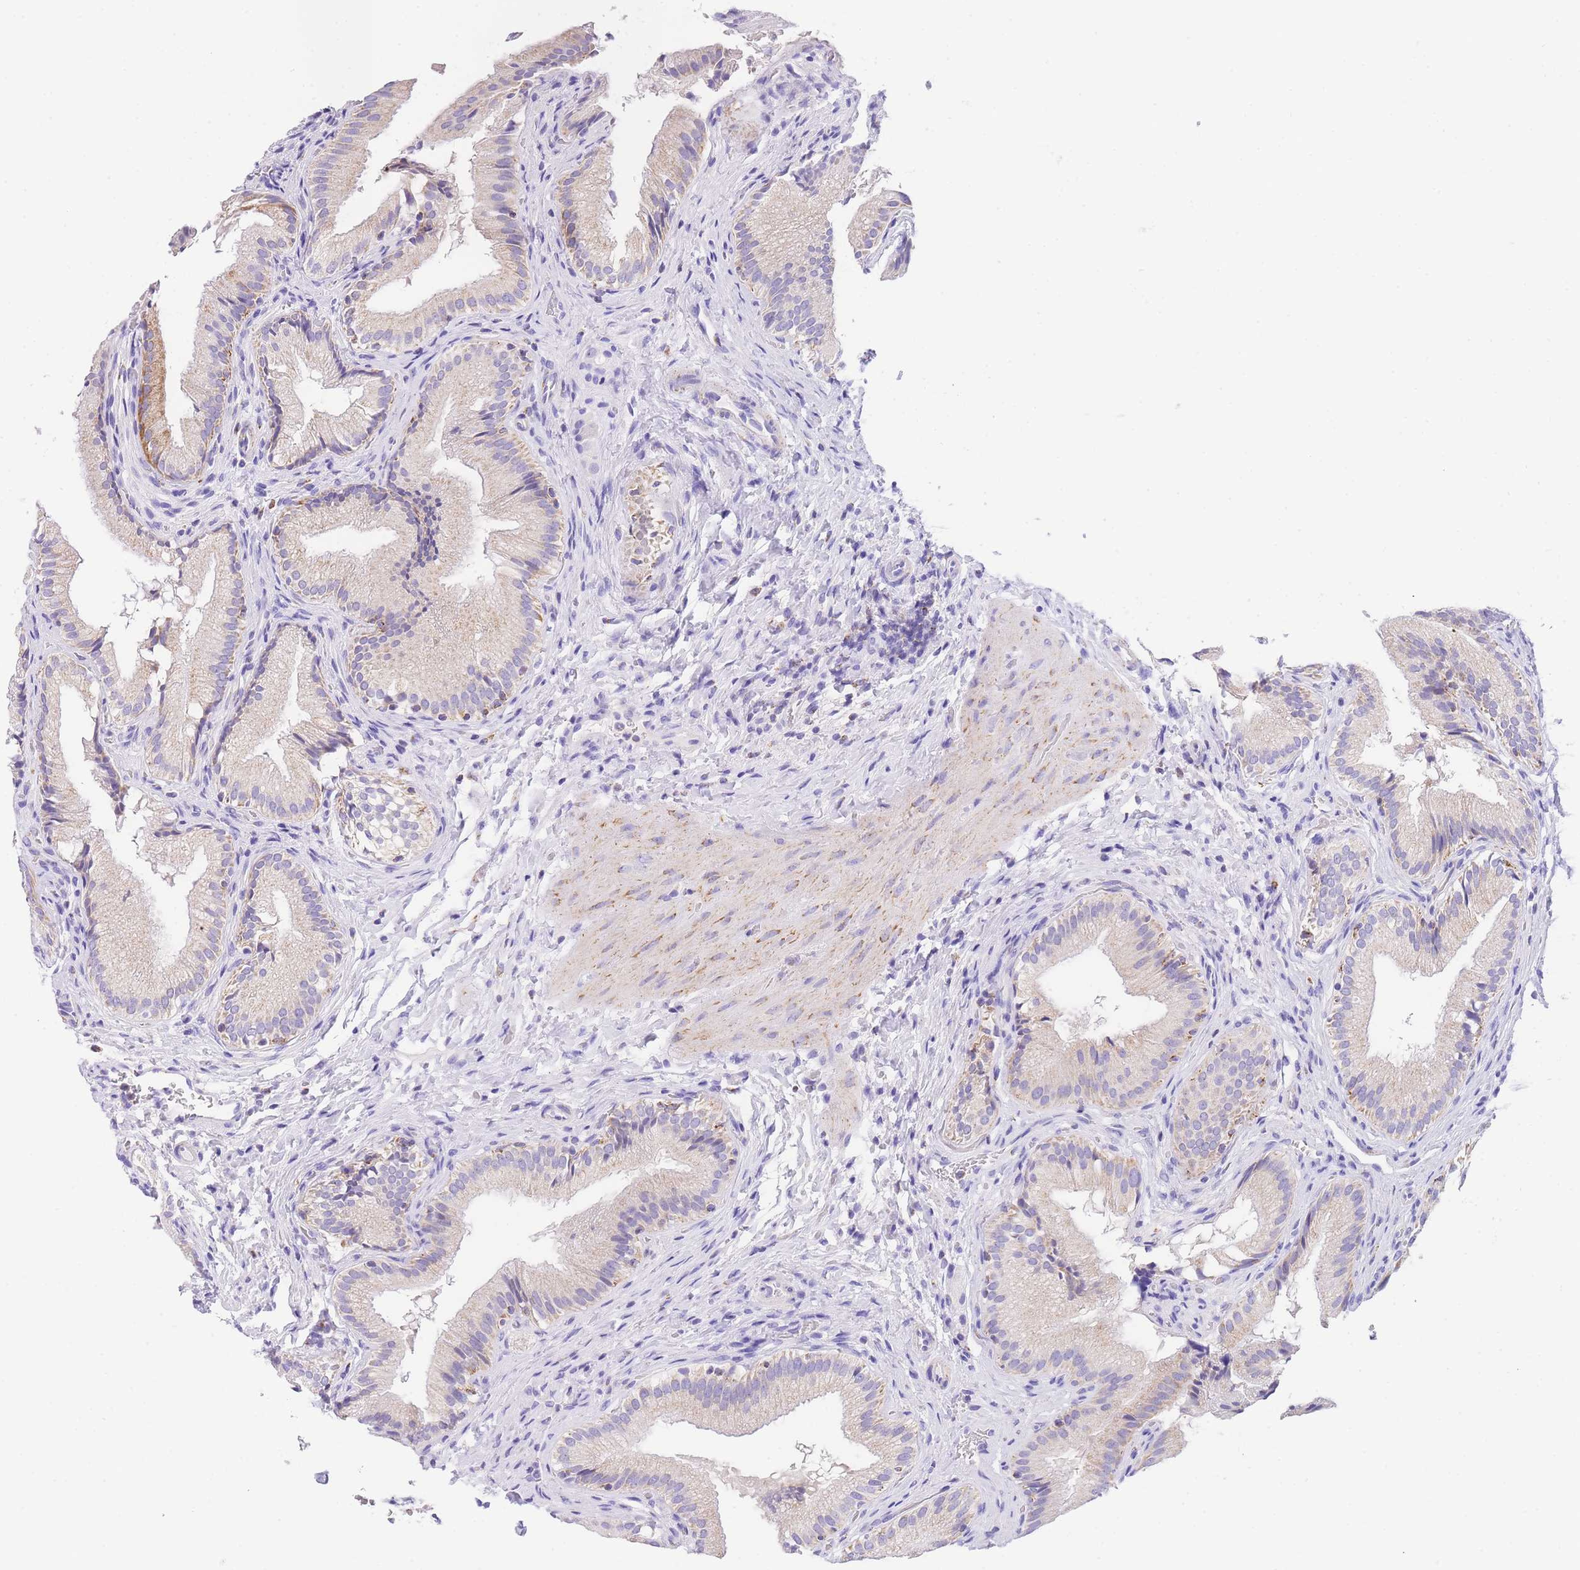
{"staining": {"intensity": "weak", "quantity": "<25%", "location": "cytoplasmic/membranous"}, "tissue": "gallbladder", "cell_type": "Glandular cells", "image_type": "normal", "snomed": [{"axis": "morphology", "description": "Normal tissue, NOS"}, {"axis": "topography", "description": "Gallbladder"}], "caption": "High power microscopy photomicrograph of an IHC image of benign gallbladder, revealing no significant expression in glandular cells.", "gene": "NKD2", "patient": {"sex": "female", "age": 30}}